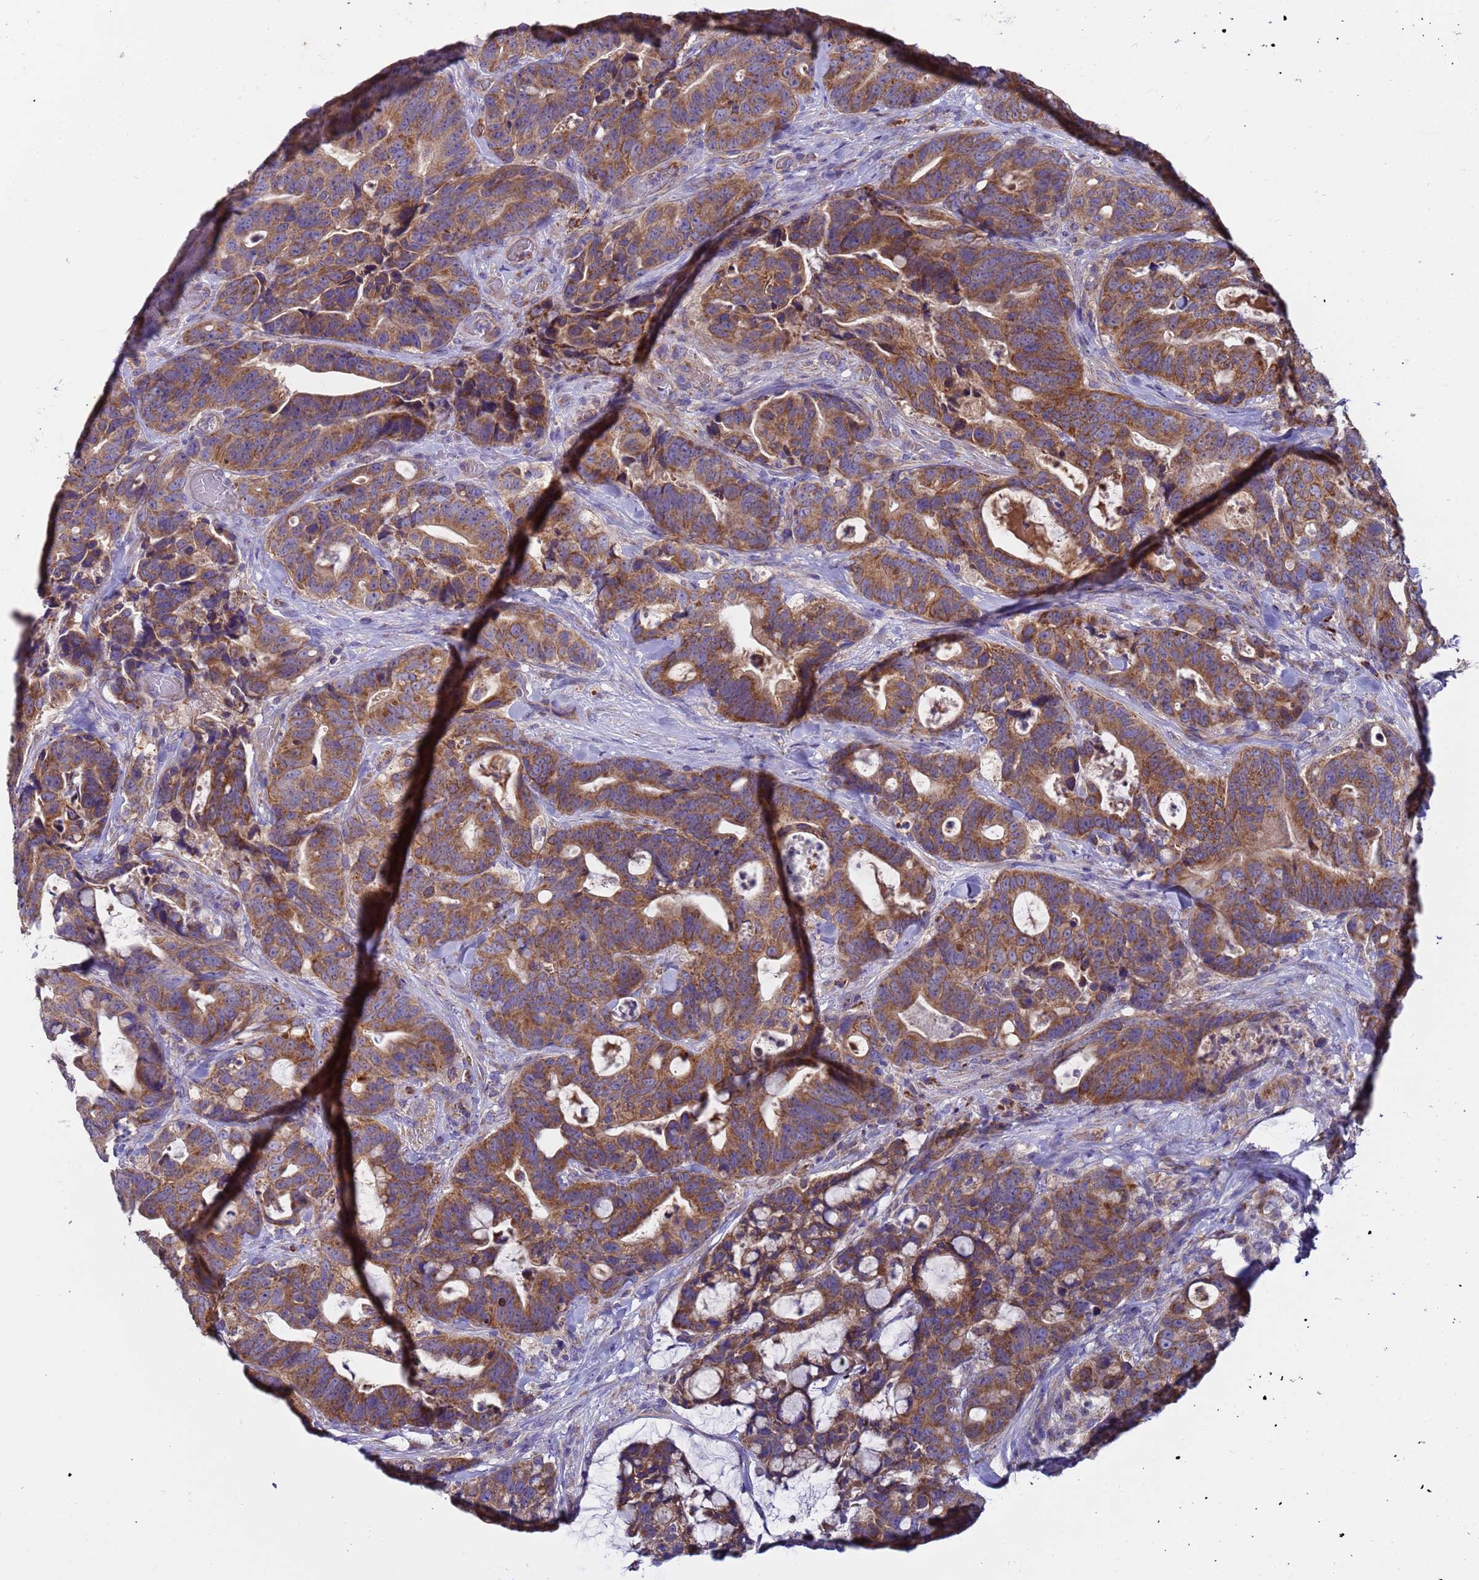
{"staining": {"intensity": "moderate", "quantity": ">75%", "location": "cytoplasmic/membranous"}, "tissue": "colorectal cancer", "cell_type": "Tumor cells", "image_type": "cancer", "snomed": [{"axis": "morphology", "description": "Adenocarcinoma, NOS"}, {"axis": "topography", "description": "Colon"}], "caption": "A photomicrograph of human colorectal cancer (adenocarcinoma) stained for a protein displays moderate cytoplasmic/membranous brown staining in tumor cells.", "gene": "TMEM126A", "patient": {"sex": "female", "age": 82}}